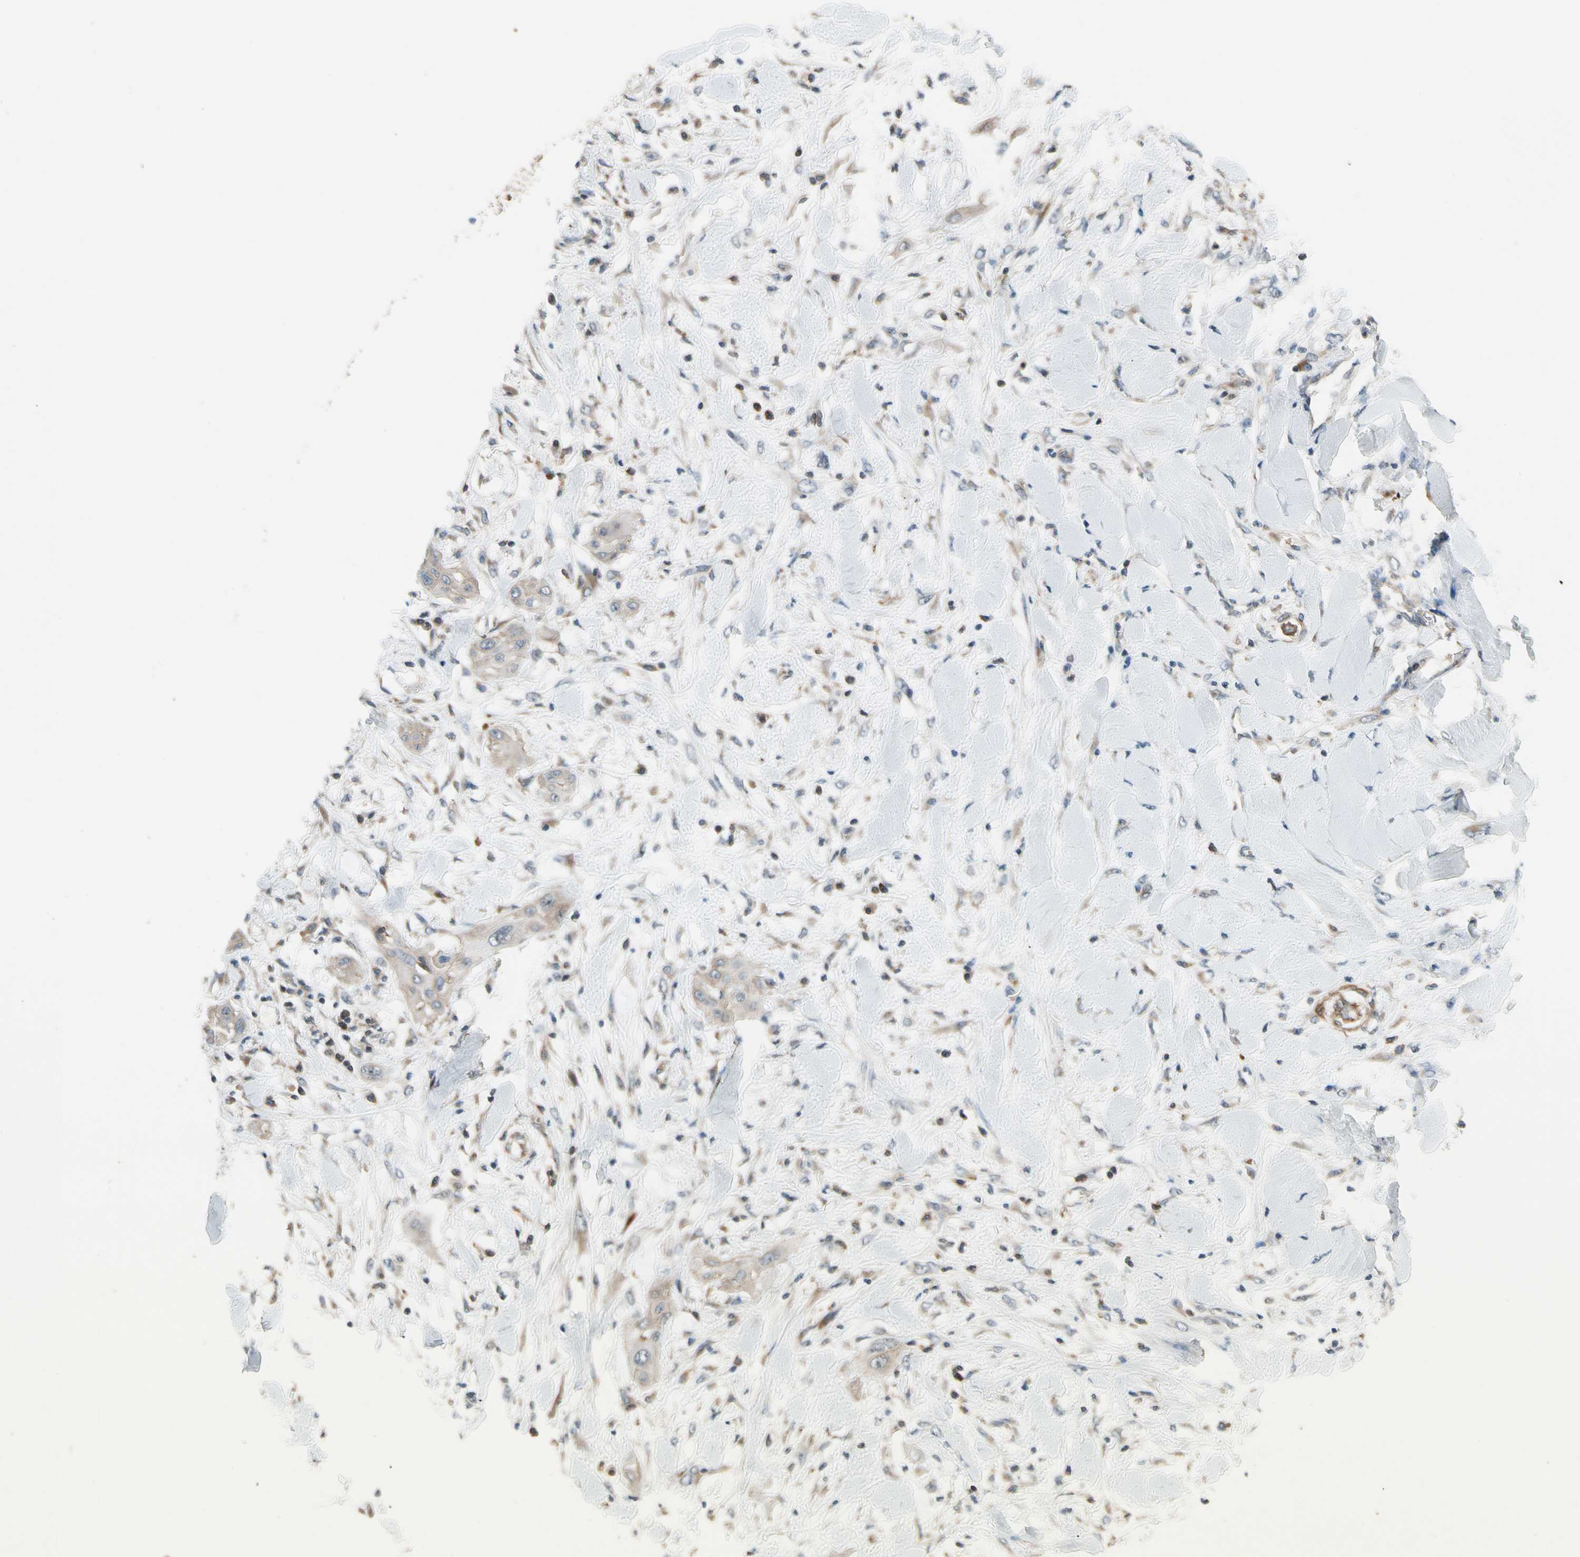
{"staining": {"intensity": "weak", "quantity": ">75%", "location": "cytoplasmic/membranous"}, "tissue": "lung cancer", "cell_type": "Tumor cells", "image_type": "cancer", "snomed": [{"axis": "morphology", "description": "Squamous cell carcinoma, NOS"}, {"axis": "topography", "description": "Lung"}], "caption": "Immunohistochemical staining of lung squamous cell carcinoma exhibits low levels of weak cytoplasmic/membranous protein positivity in about >75% of tumor cells.", "gene": "MST1R", "patient": {"sex": "female", "age": 47}}